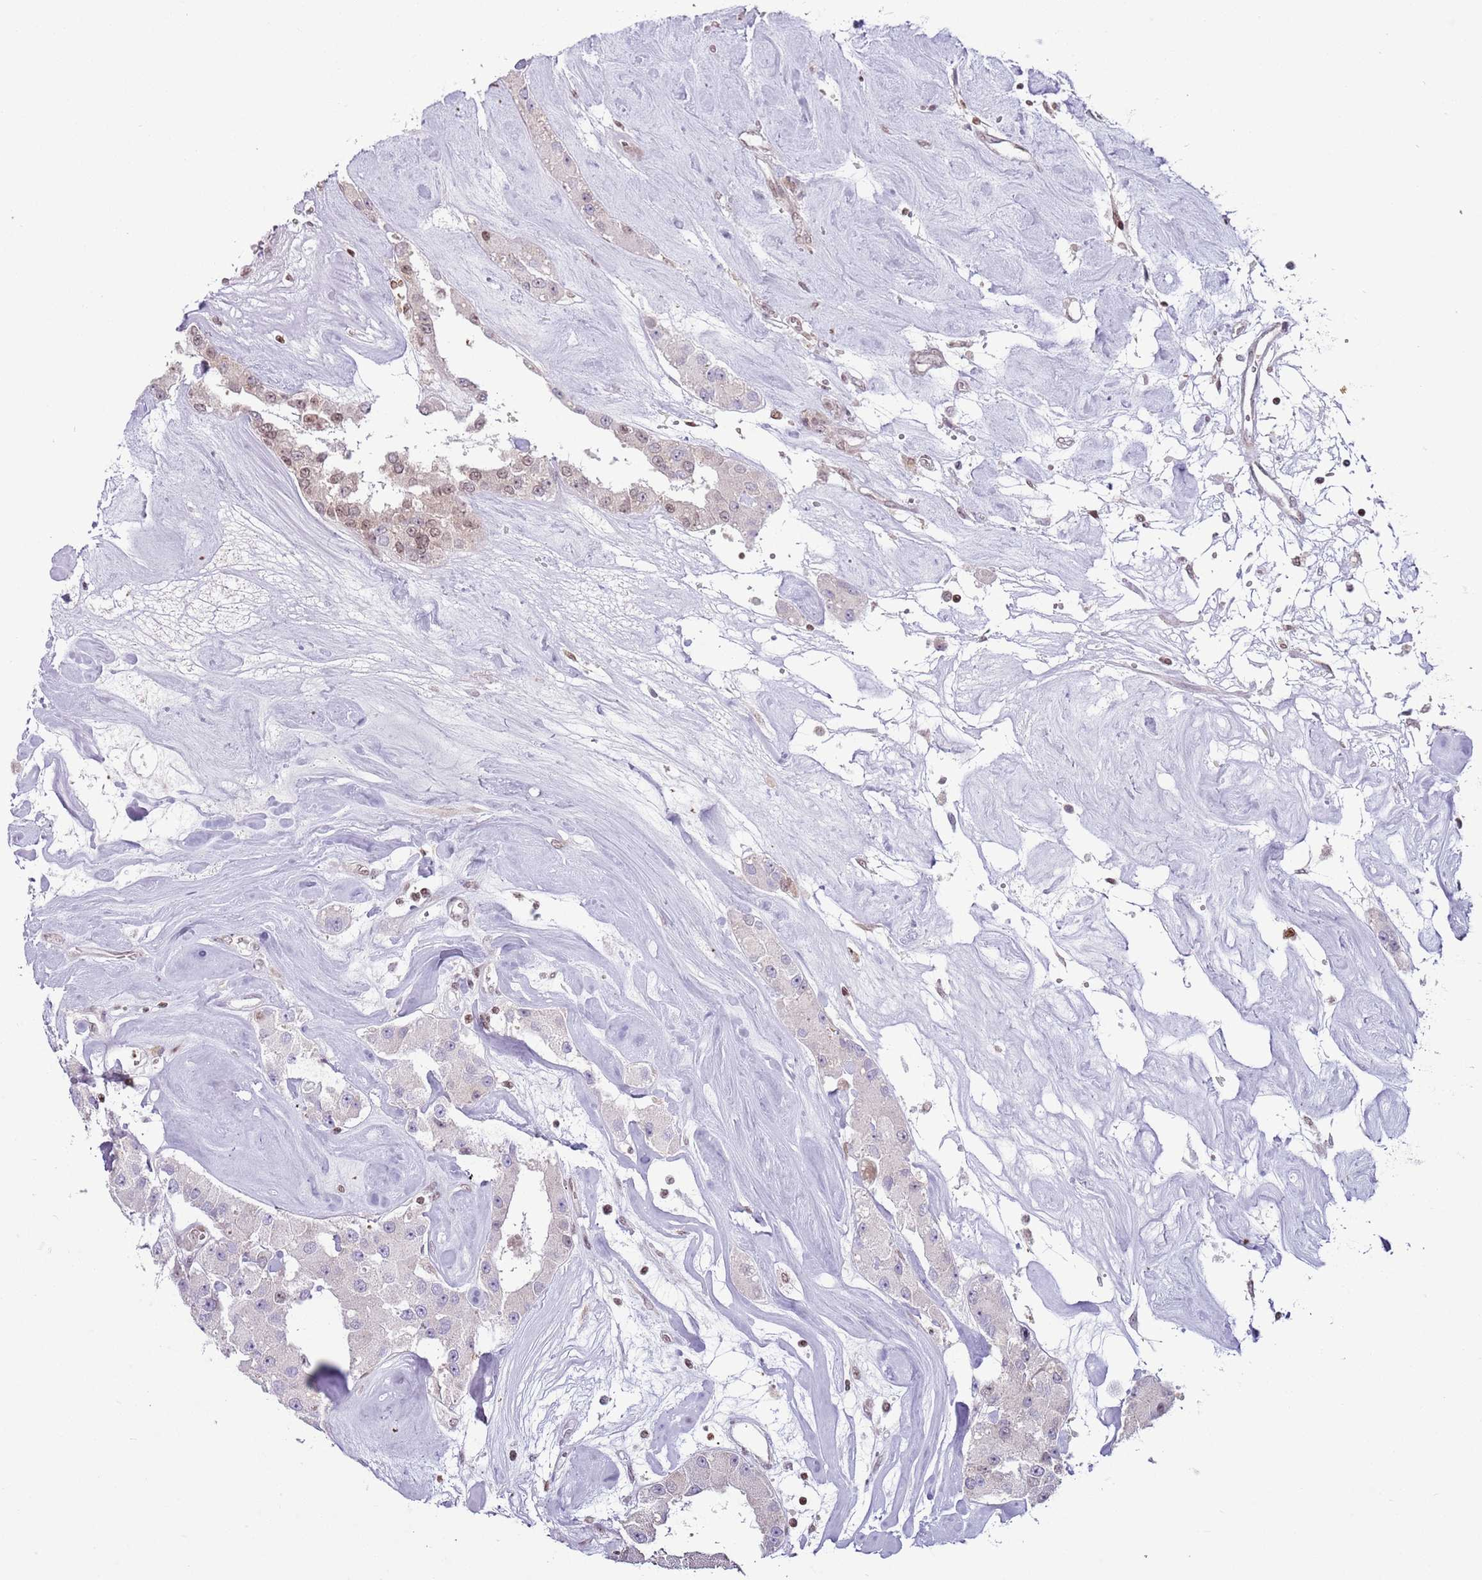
{"staining": {"intensity": "weak", "quantity": "<25%", "location": "nuclear"}, "tissue": "carcinoid", "cell_type": "Tumor cells", "image_type": "cancer", "snomed": [{"axis": "morphology", "description": "Carcinoid, malignant, NOS"}, {"axis": "topography", "description": "Pancreas"}], "caption": "A high-resolution image shows immunohistochemistry staining of carcinoid, which shows no significant positivity in tumor cells. (DAB (3,3'-diaminobenzidine) IHC with hematoxylin counter stain).", "gene": "SELENOH", "patient": {"sex": "male", "age": 41}}